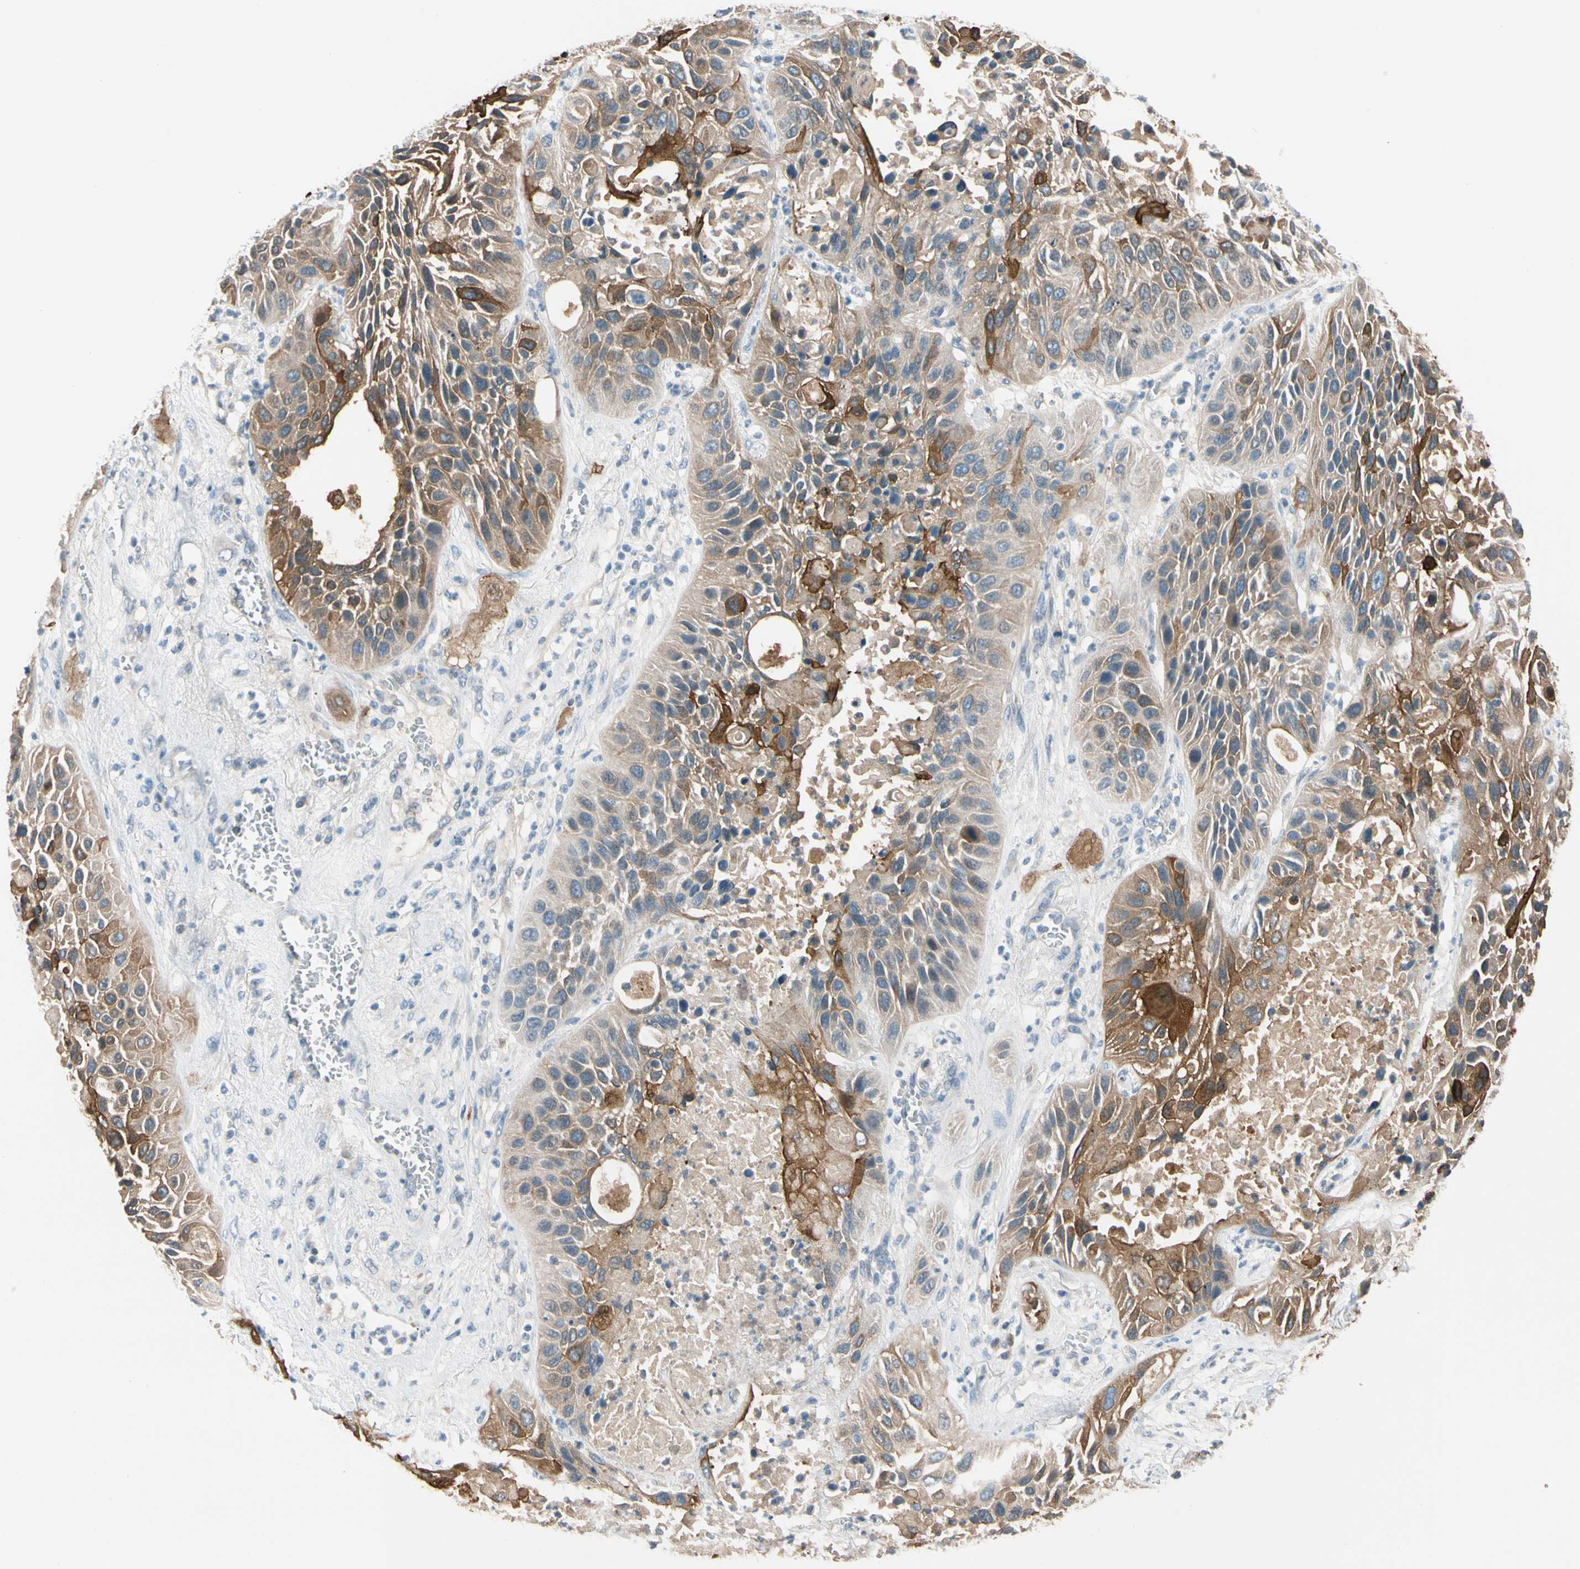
{"staining": {"intensity": "moderate", "quantity": ">75%", "location": "cytoplasmic/membranous"}, "tissue": "lung cancer", "cell_type": "Tumor cells", "image_type": "cancer", "snomed": [{"axis": "morphology", "description": "Squamous cell carcinoma, NOS"}, {"axis": "topography", "description": "Lung"}], "caption": "Immunohistochemical staining of human lung squamous cell carcinoma displays moderate cytoplasmic/membranous protein positivity in about >75% of tumor cells.", "gene": "STK40", "patient": {"sex": "female", "age": 76}}